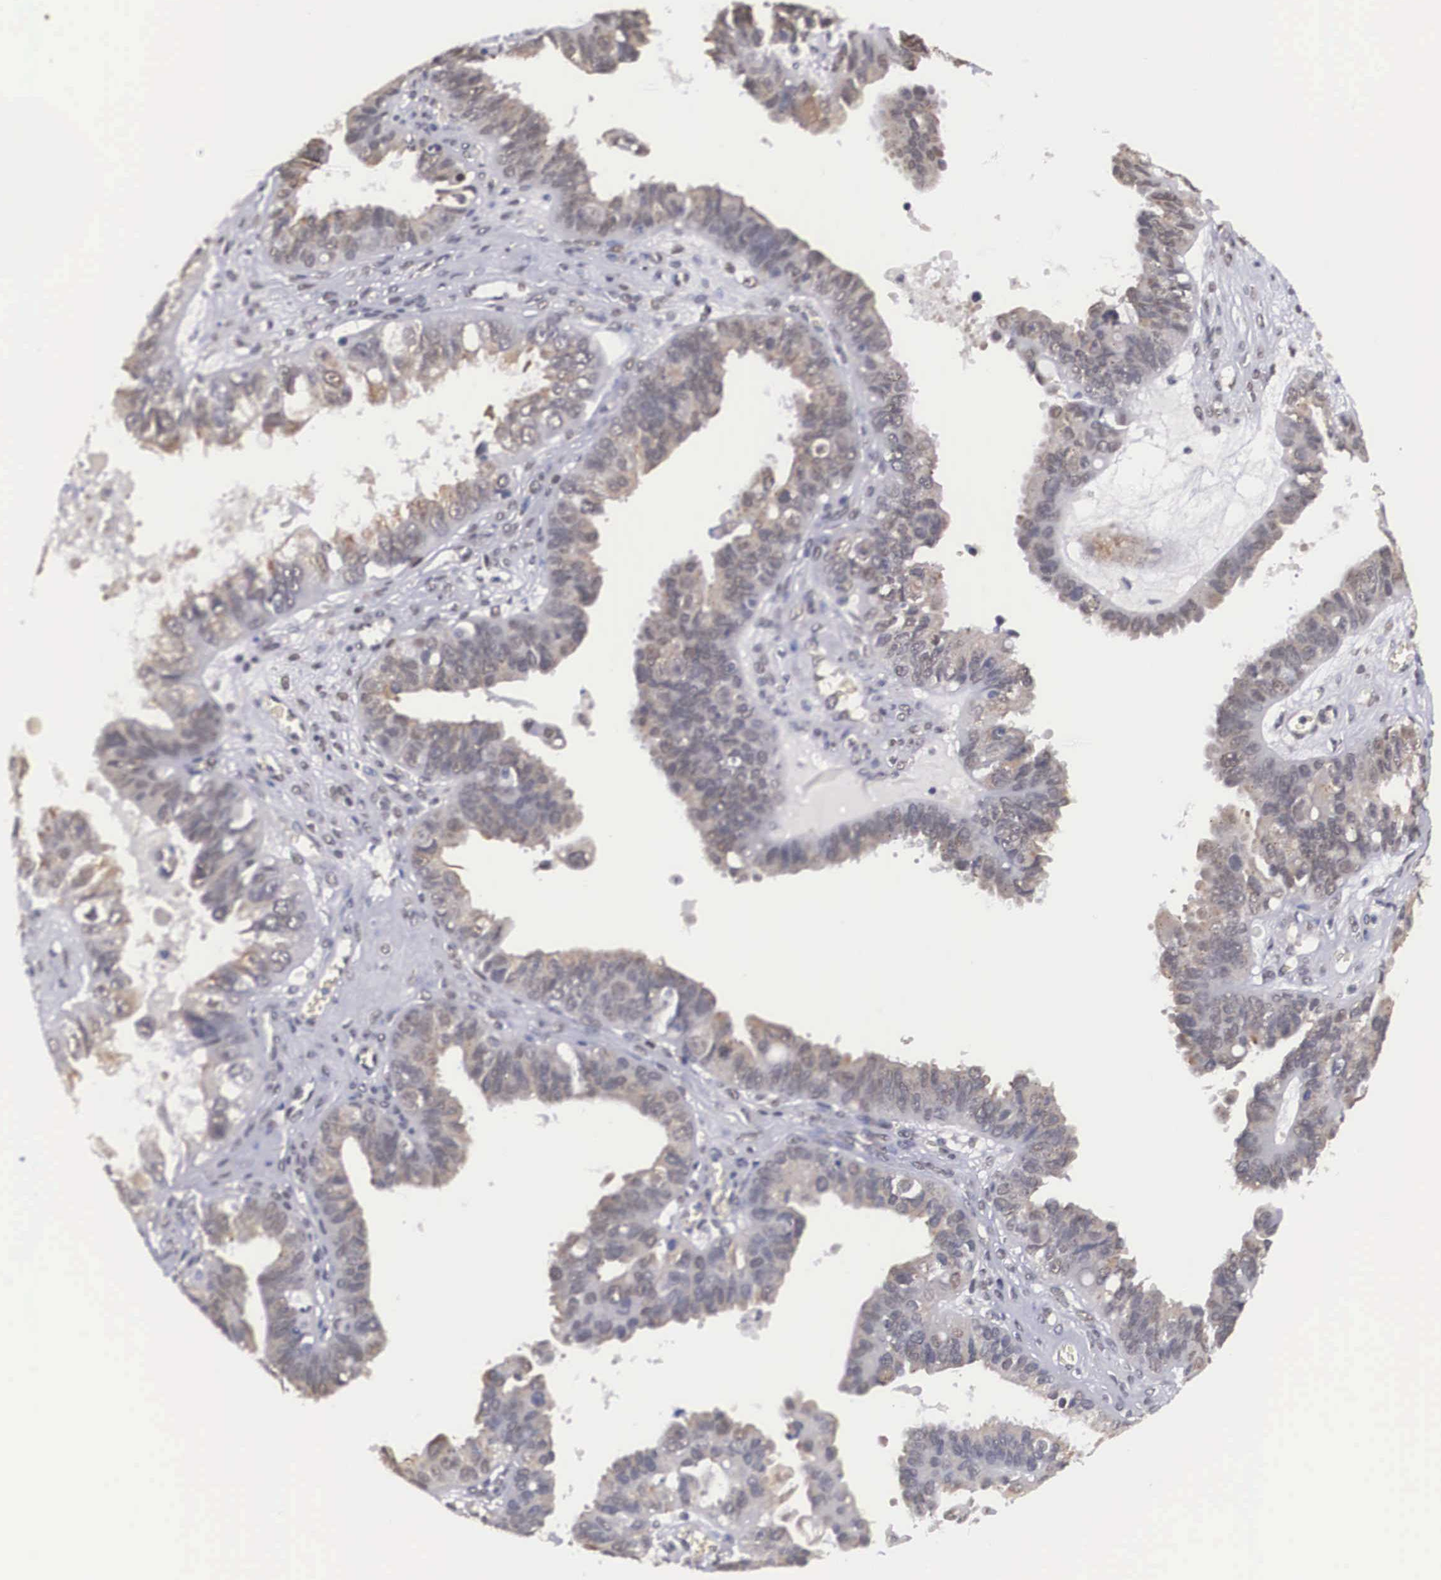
{"staining": {"intensity": "weak", "quantity": "25%-75%", "location": "cytoplasmic/membranous"}, "tissue": "ovarian cancer", "cell_type": "Tumor cells", "image_type": "cancer", "snomed": [{"axis": "morphology", "description": "Carcinoma, endometroid"}, {"axis": "topography", "description": "Ovary"}], "caption": "Ovarian cancer was stained to show a protein in brown. There is low levels of weak cytoplasmic/membranous positivity in approximately 25%-75% of tumor cells.", "gene": "OTX2", "patient": {"sex": "female", "age": 85}}